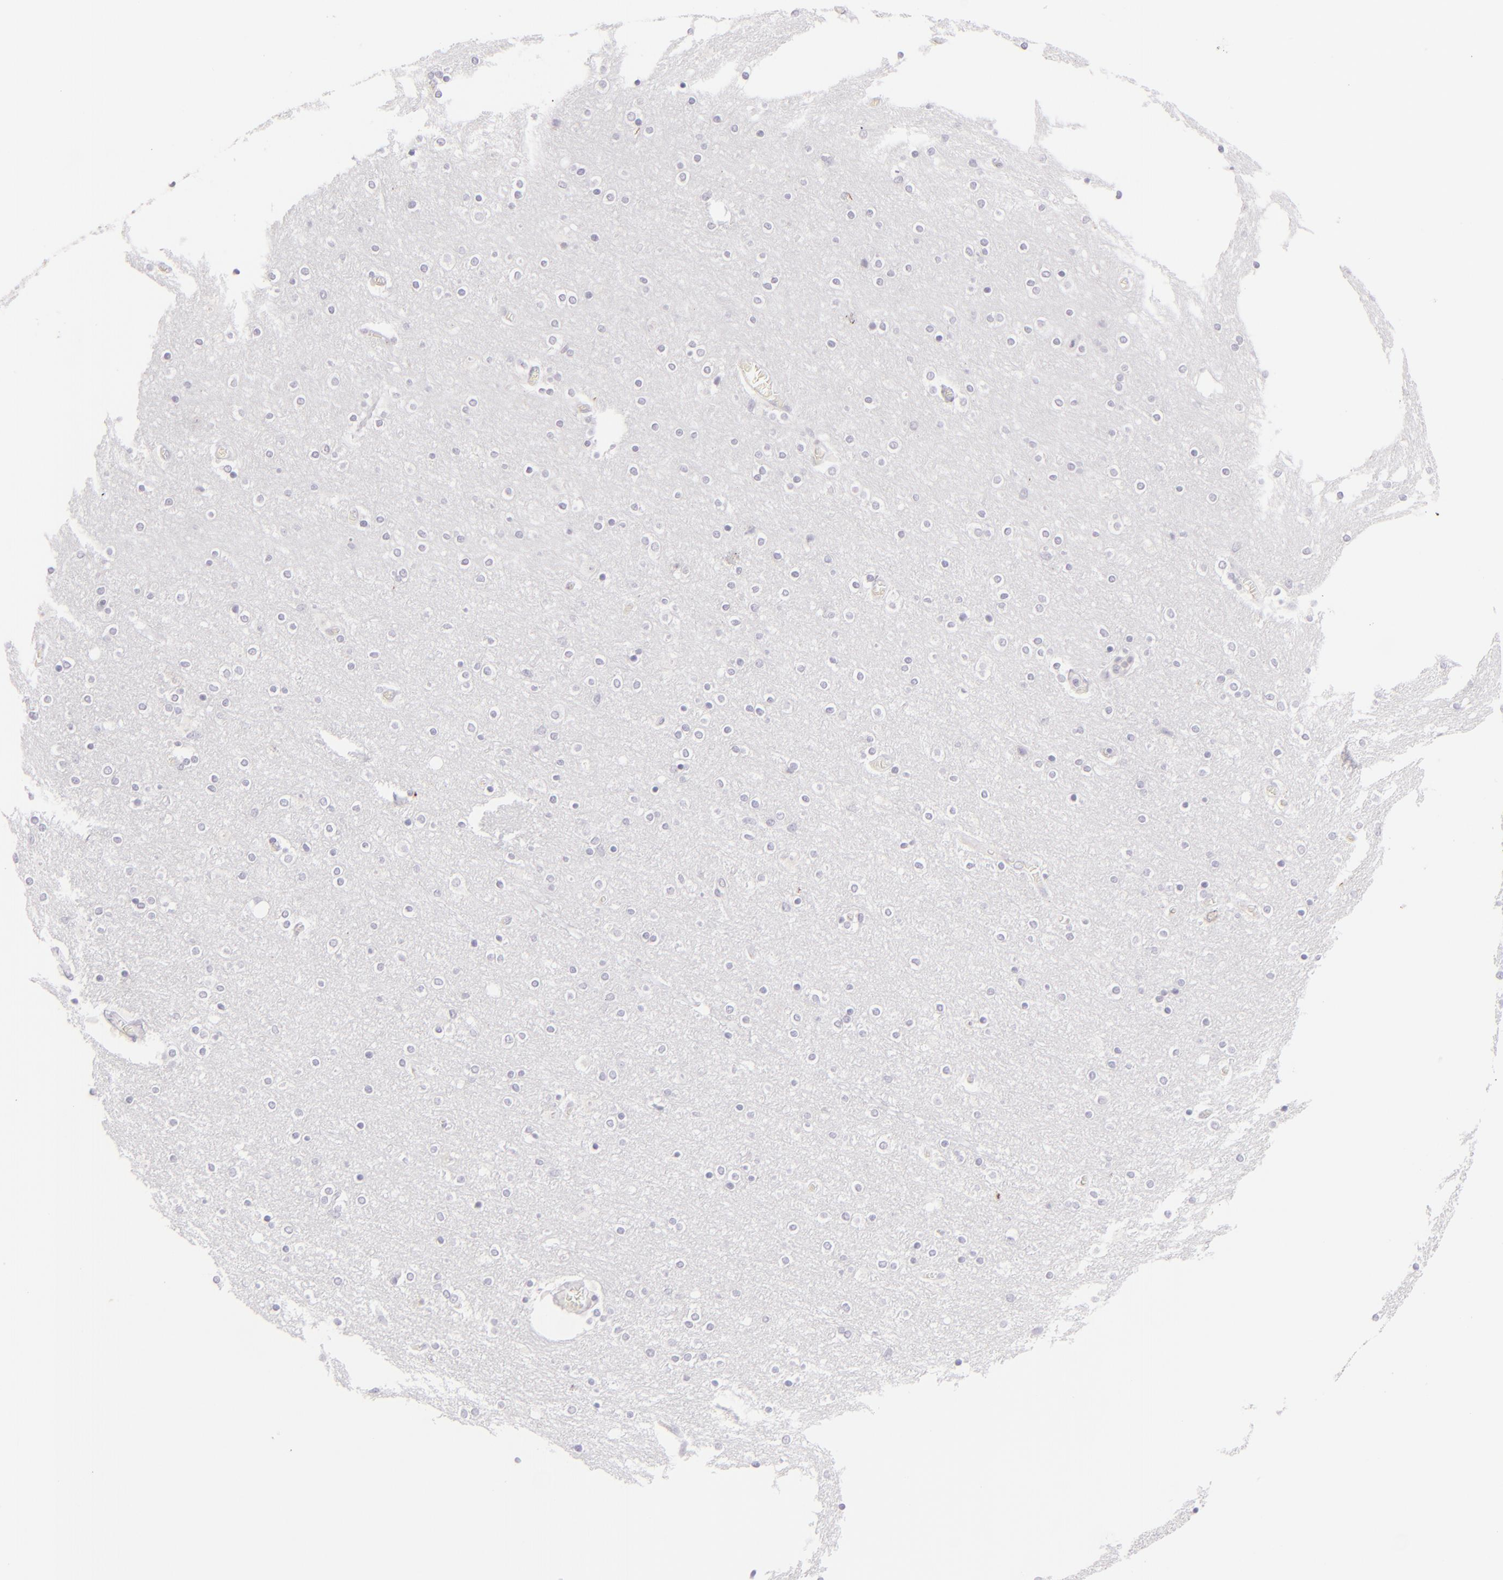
{"staining": {"intensity": "negative", "quantity": "none", "location": "none"}, "tissue": "cerebral cortex", "cell_type": "Endothelial cells", "image_type": "normal", "snomed": [{"axis": "morphology", "description": "Normal tissue, NOS"}, {"axis": "topography", "description": "Cerebral cortex"}], "caption": "Image shows no significant protein expression in endothelial cells of benign cerebral cortex. (DAB immunohistochemistry with hematoxylin counter stain).", "gene": "CLDN4", "patient": {"sex": "female", "age": 54}}